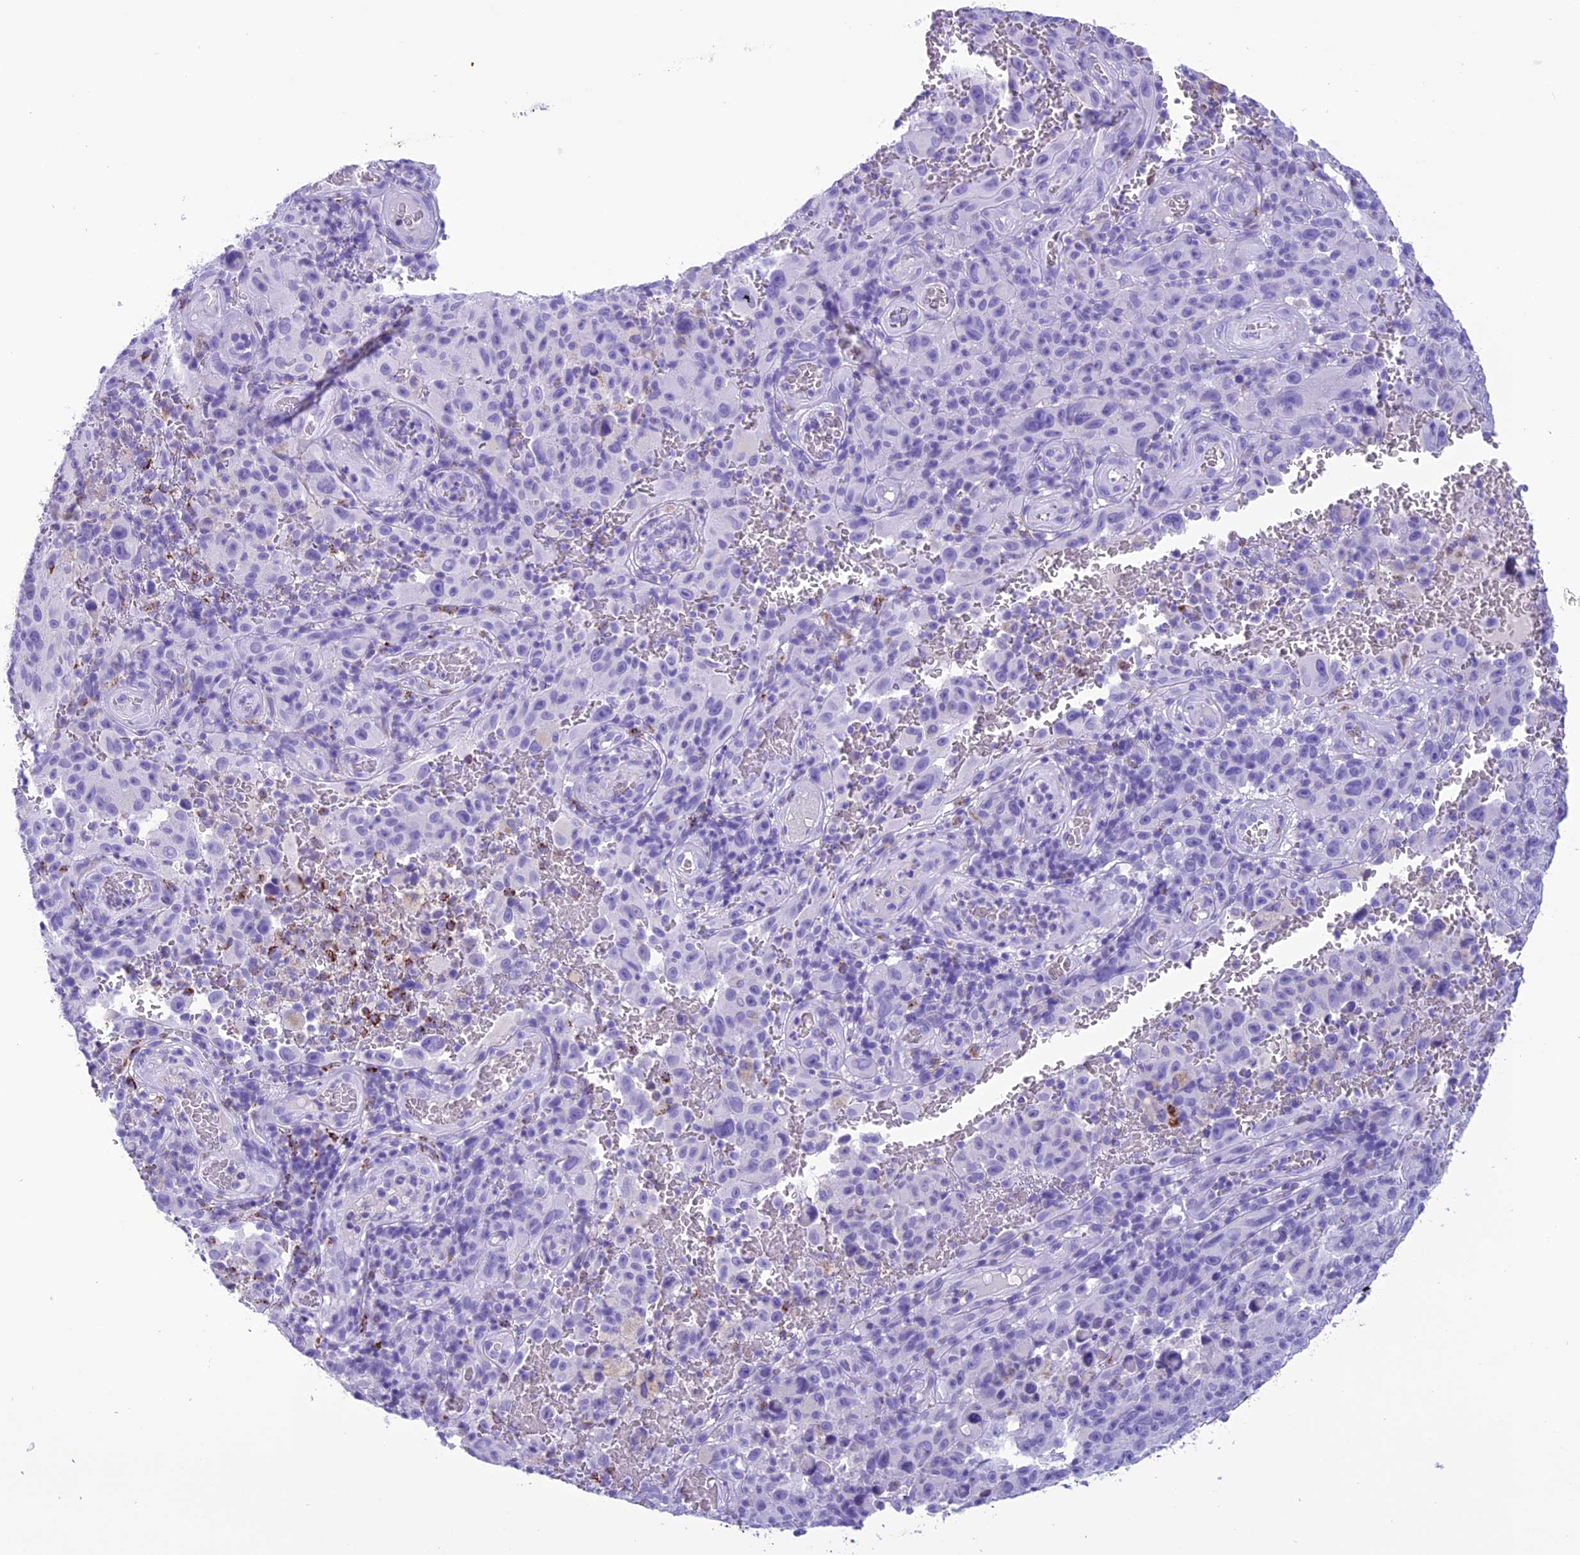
{"staining": {"intensity": "negative", "quantity": "none", "location": "none"}, "tissue": "melanoma", "cell_type": "Tumor cells", "image_type": "cancer", "snomed": [{"axis": "morphology", "description": "Malignant melanoma, NOS"}, {"axis": "topography", "description": "Skin"}], "caption": "There is no significant staining in tumor cells of melanoma. (DAB (3,3'-diaminobenzidine) IHC, high magnification).", "gene": "TRAM1L1", "patient": {"sex": "female", "age": 82}}